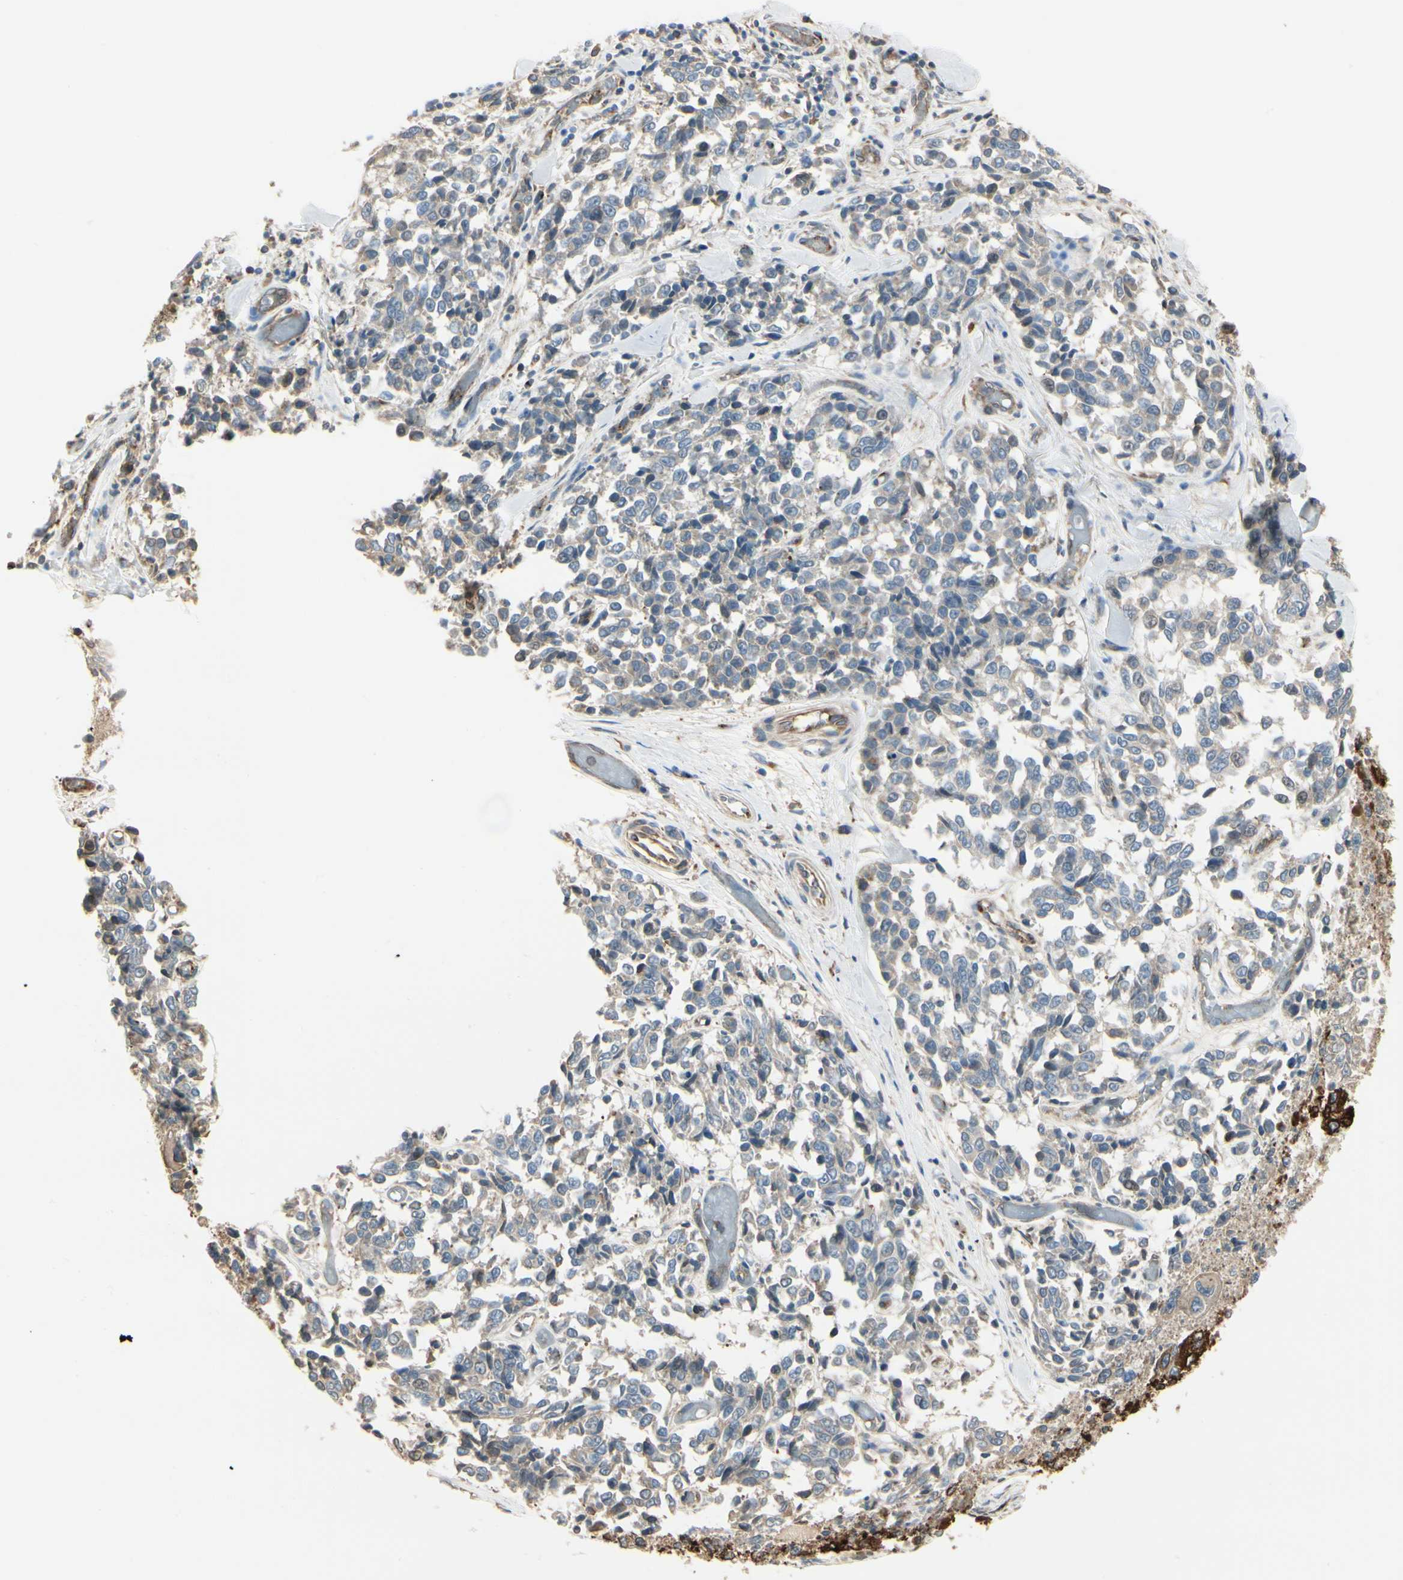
{"staining": {"intensity": "negative", "quantity": "none", "location": "none"}, "tissue": "melanoma", "cell_type": "Tumor cells", "image_type": "cancer", "snomed": [{"axis": "morphology", "description": "Malignant melanoma, NOS"}, {"axis": "topography", "description": "Skin"}], "caption": "DAB immunohistochemical staining of melanoma displays no significant staining in tumor cells. (Stains: DAB immunohistochemistry (IHC) with hematoxylin counter stain, Microscopy: brightfield microscopy at high magnification).", "gene": "NUCB2", "patient": {"sex": "female", "age": 64}}